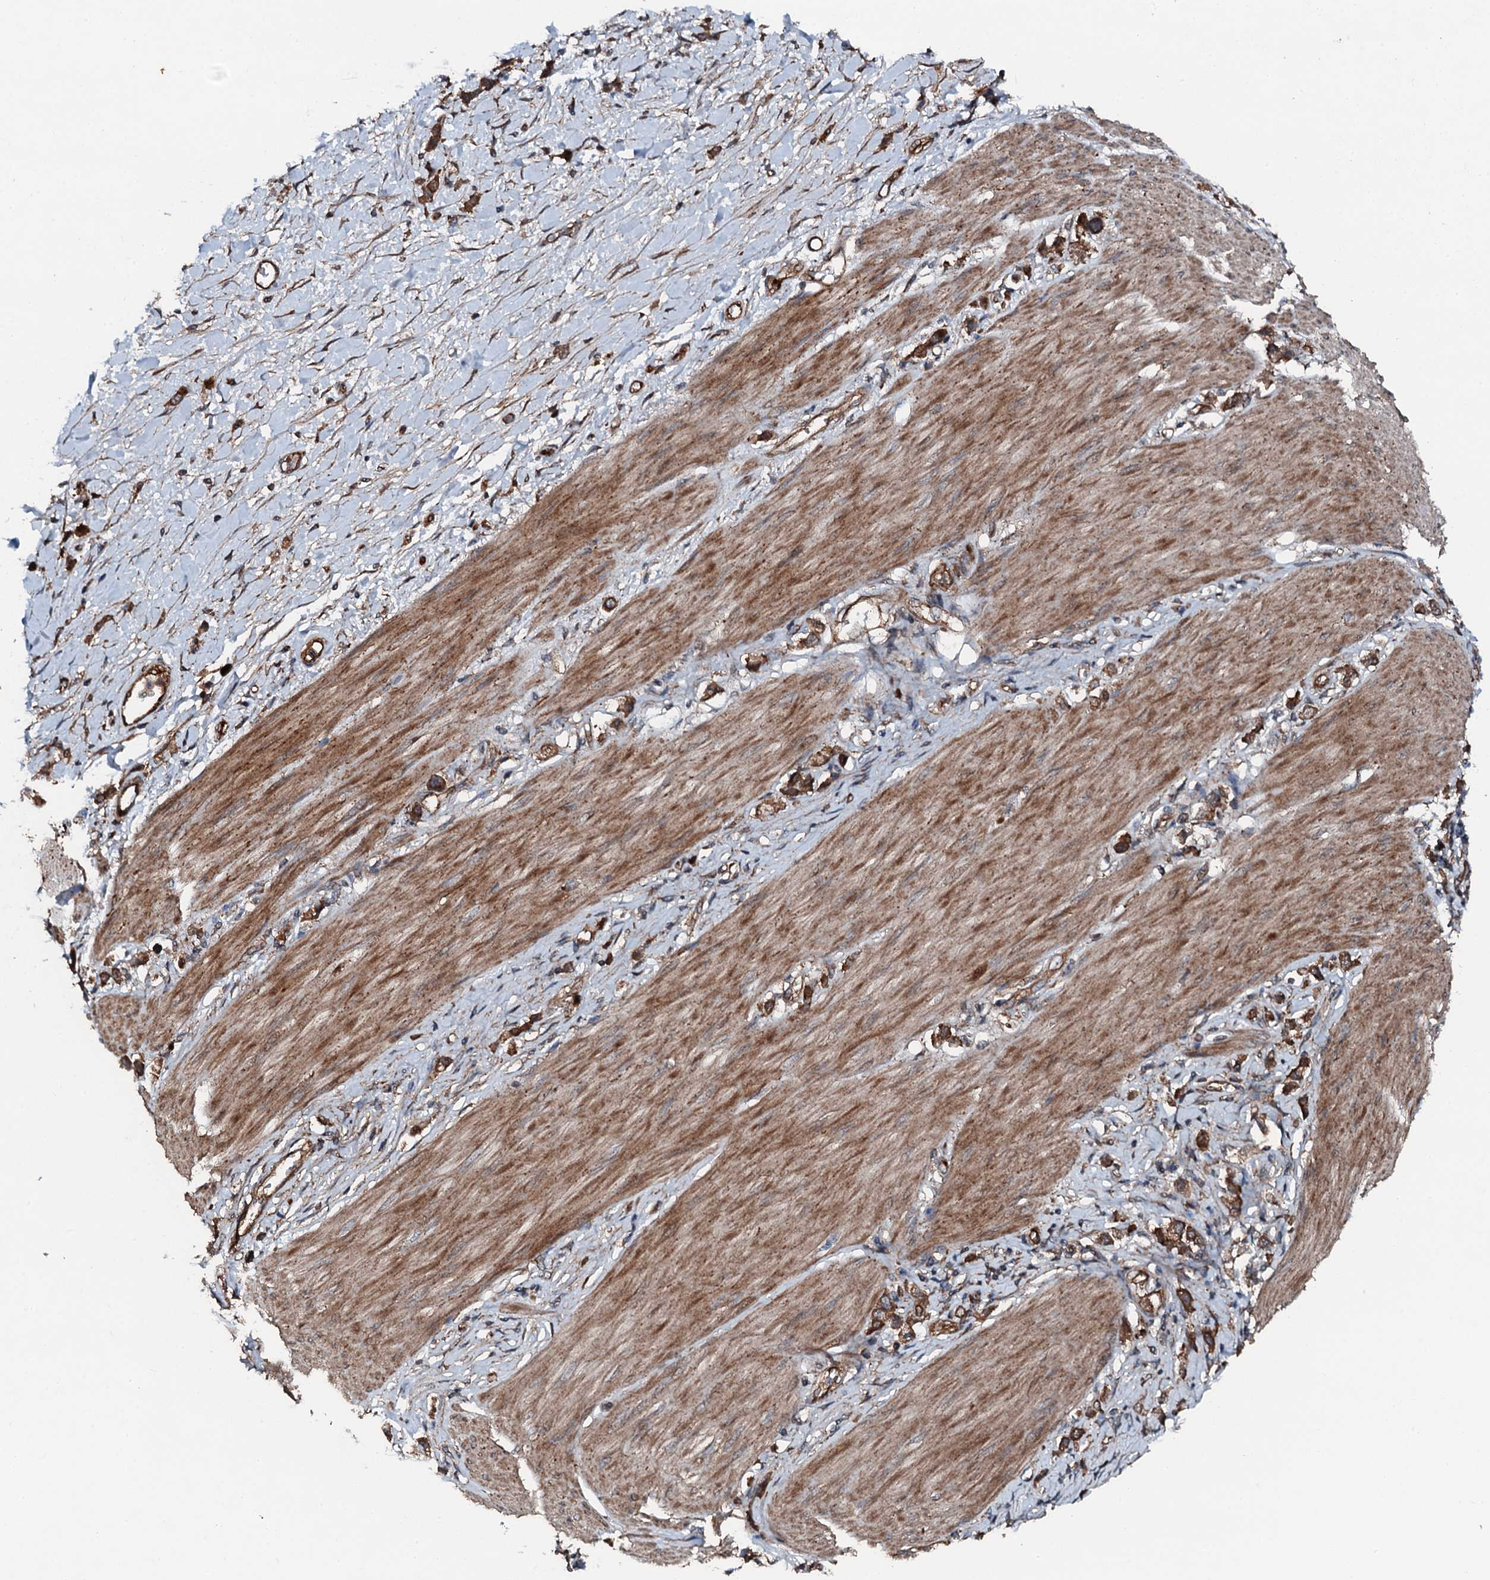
{"staining": {"intensity": "moderate", "quantity": ">75%", "location": "cytoplasmic/membranous"}, "tissue": "stomach cancer", "cell_type": "Tumor cells", "image_type": "cancer", "snomed": [{"axis": "morphology", "description": "Normal tissue, NOS"}, {"axis": "morphology", "description": "Adenocarcinoma, NOS"}, {"axis": "topography", "description": "Stomach, upper"}, {"axis": "topography", "description": "Stomach"}], "caption": "Brown immunohistochemical staining in stomach cancer reveals moderate cytoplasmic/membranous positivity in approximately >75% of tumor cells.", "gene": "FLYWCH1", "patient": {"sex": "female", "age": 65}}